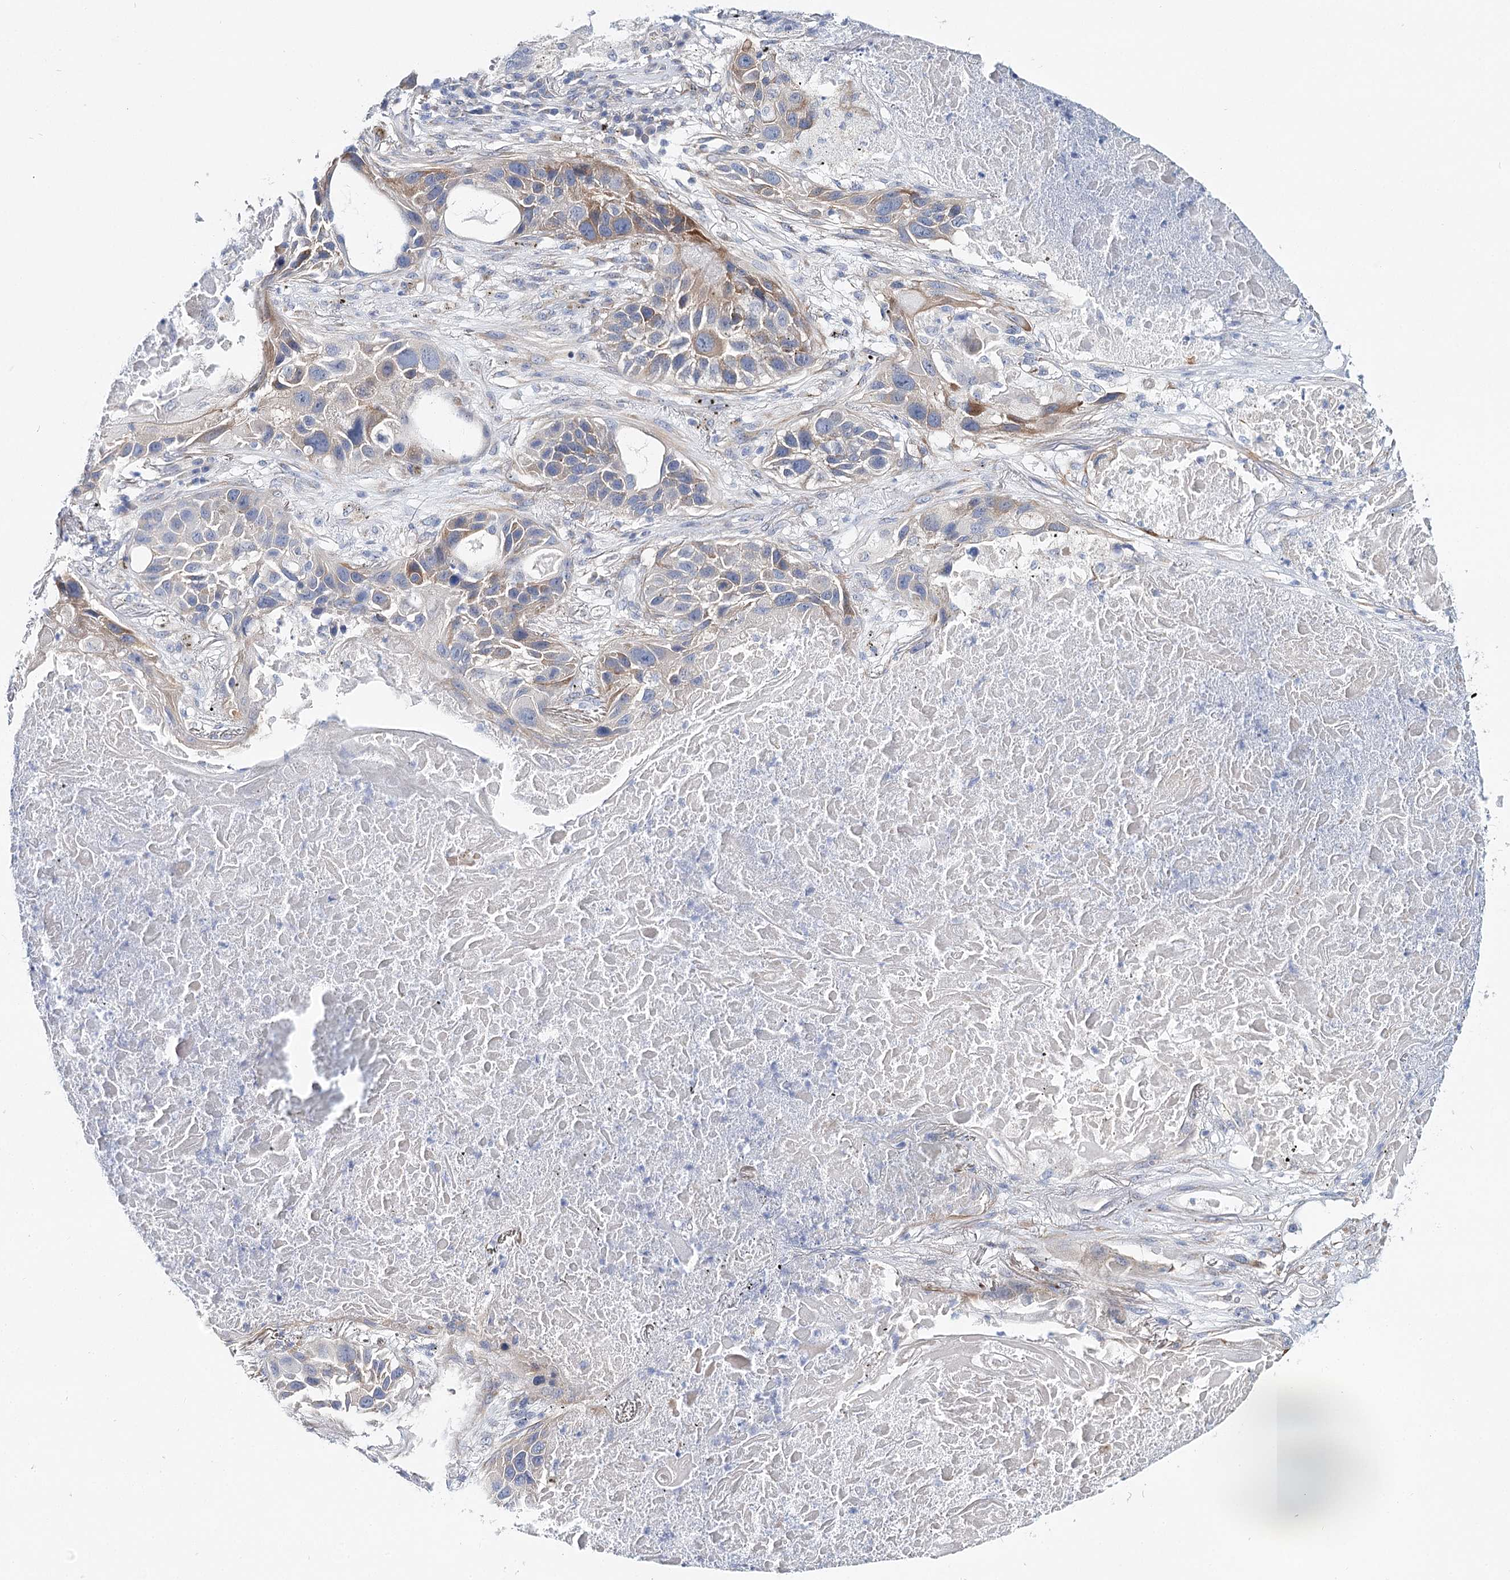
{"staining": {"intensity": "moderate", "quantity": "<25%", "location": "cytoplasmic/membranous"}, "tissue": "lung cancer", "cell_type": "Tumor cells", "image_type": "cancer", "snomed": [{"axis": "morphology", "description": "Squamous cell carcinoma, NOS"}, {"axis": "topography", "description": "Lung"}], "caption": "DAB (3,3'-diaminobenzidine) immunohistochemical staining of human lung cancer shows moderate cytoplasmic/membranous protein staining in approximately <25% of tumor cells. Immunohistochemistry (ihc) stains the protein in brown and the nuclei are stained blue.", "gene": "TEX12", "patient": {"sex": "male", "age": 57}}